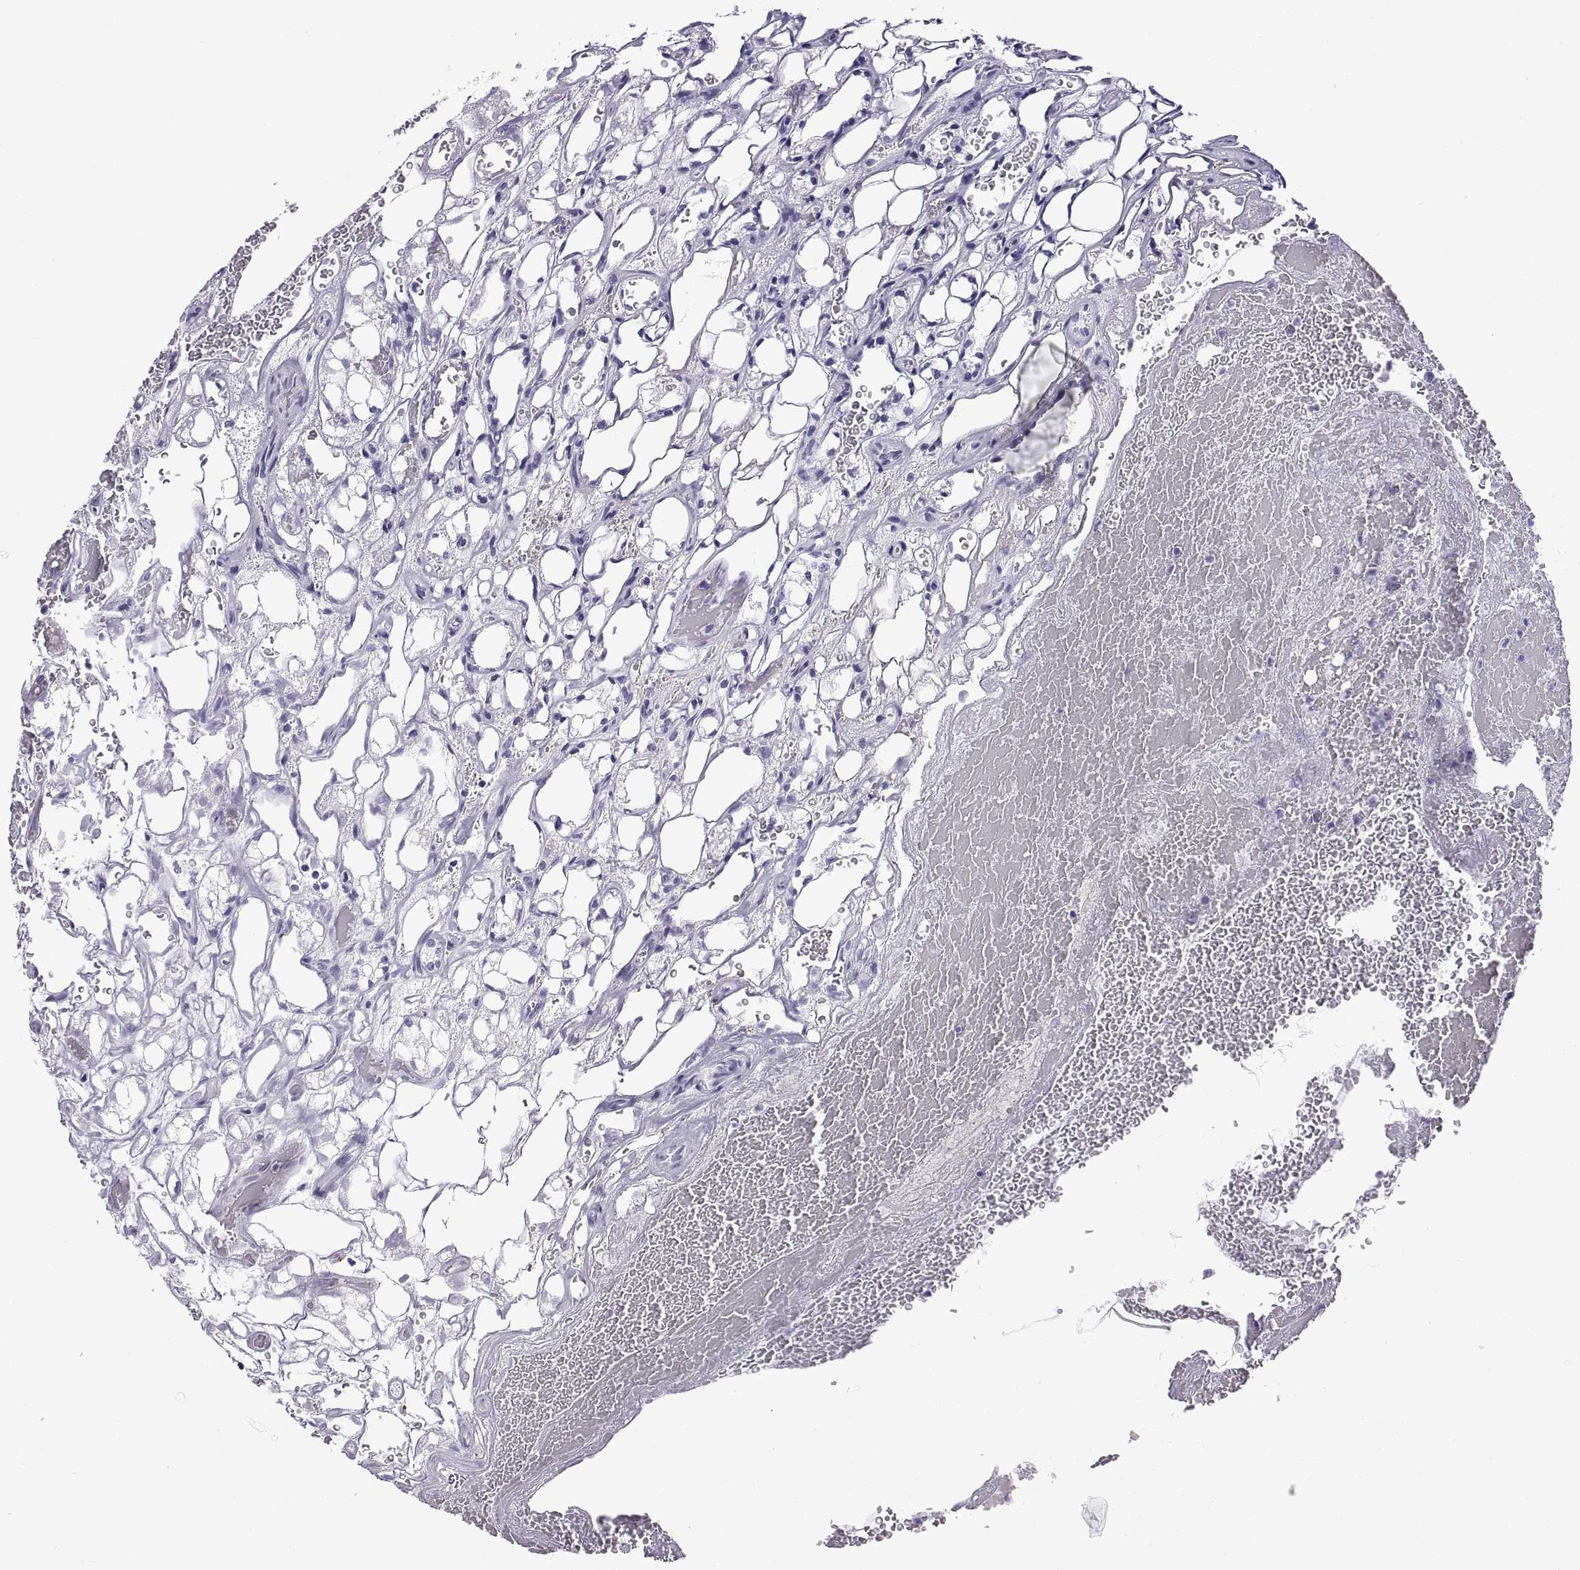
{"staining": {"intensity": "negative", "quantity": "none", "location": "none"}, "tissue": "renal cancer", "cell_type": "Tumor cells", "image_type": "cancer", "snomed": [{"axis": "morphology", "description": "Adenocarcinoma, NOS"}, {"axis": "topography", "description": "Kidney"}], "caption": "High power microscopy micrograph of an immunohistochemistry (IHC) image of renal adenocarcinoma, revealing no significant expression in tumor cells. (Brightfield microscopy of DAB (3,3'-diaminobenzidine) IHC at high magnification).", "gene": "SPDYE1", "patient": {"sex": "female", "age": 69}}